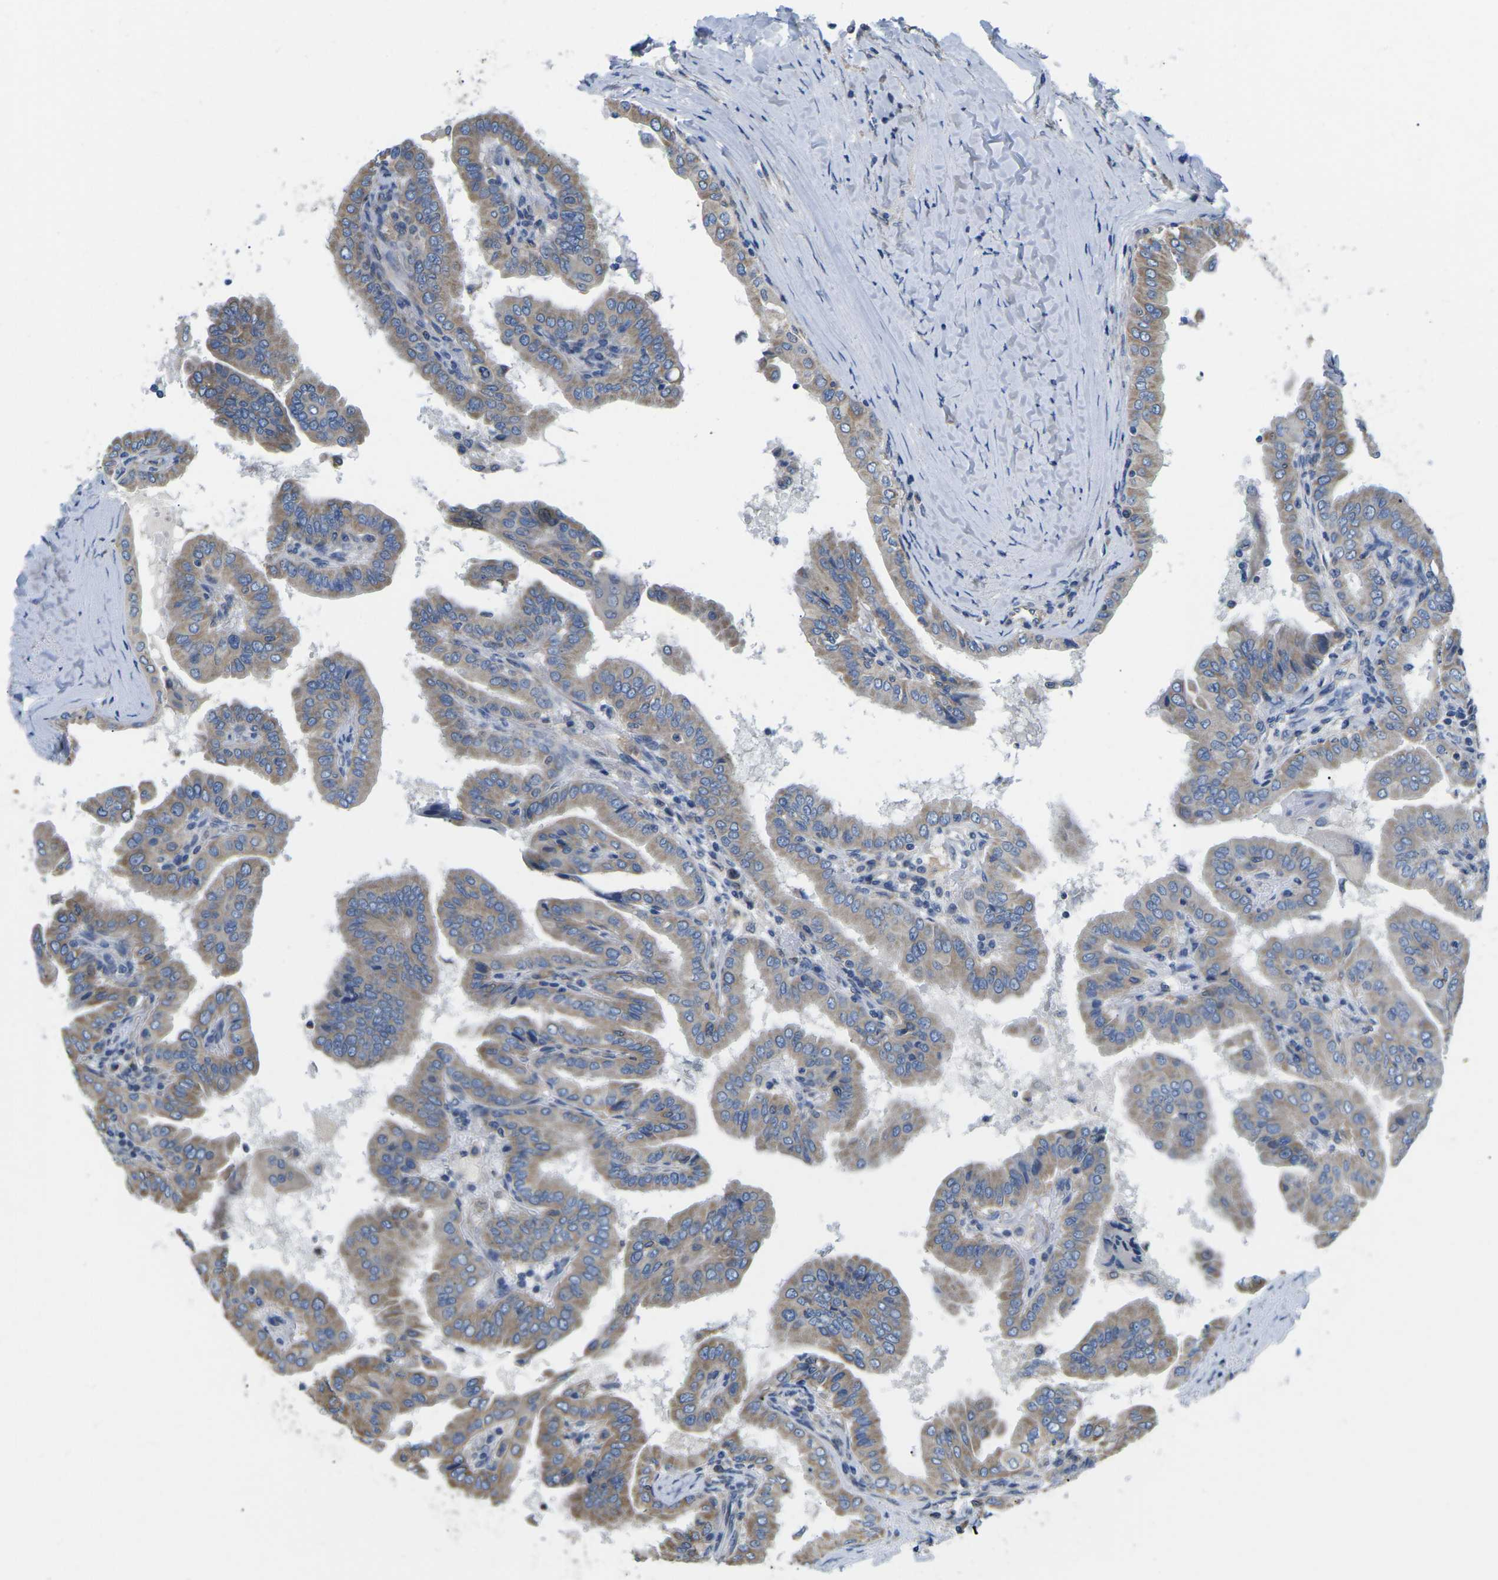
{"staining": {"intensity": "moderate", "quantity": ">75%", "location": "cytoplasmic/membranous"}, "tissue": "thyroid cancer", "cell_type": "Tumor cells", "image_type": "cancer", "snomed": [{"axis": "morphology", "description": "Papillary adenocarcinoma, NOS"}, {"axis": "topography", "description": "Thyroid gland"}], "caption": "Brown immunohistochemical staining in papillary adenocarcinoma (thyroid) exhibits moderate cytoplasmic/membranous expression in approximately >75% of tumor cells. The staining was performed using DAB (3,3'-diaminobenzidine) to visualize the protein expression in brown, while the nuclei were stained in blue with hematoxylin (Magnification: 20x).", "gene": "TMEFF2", "patient": {"sex": "male", "age": 33}}